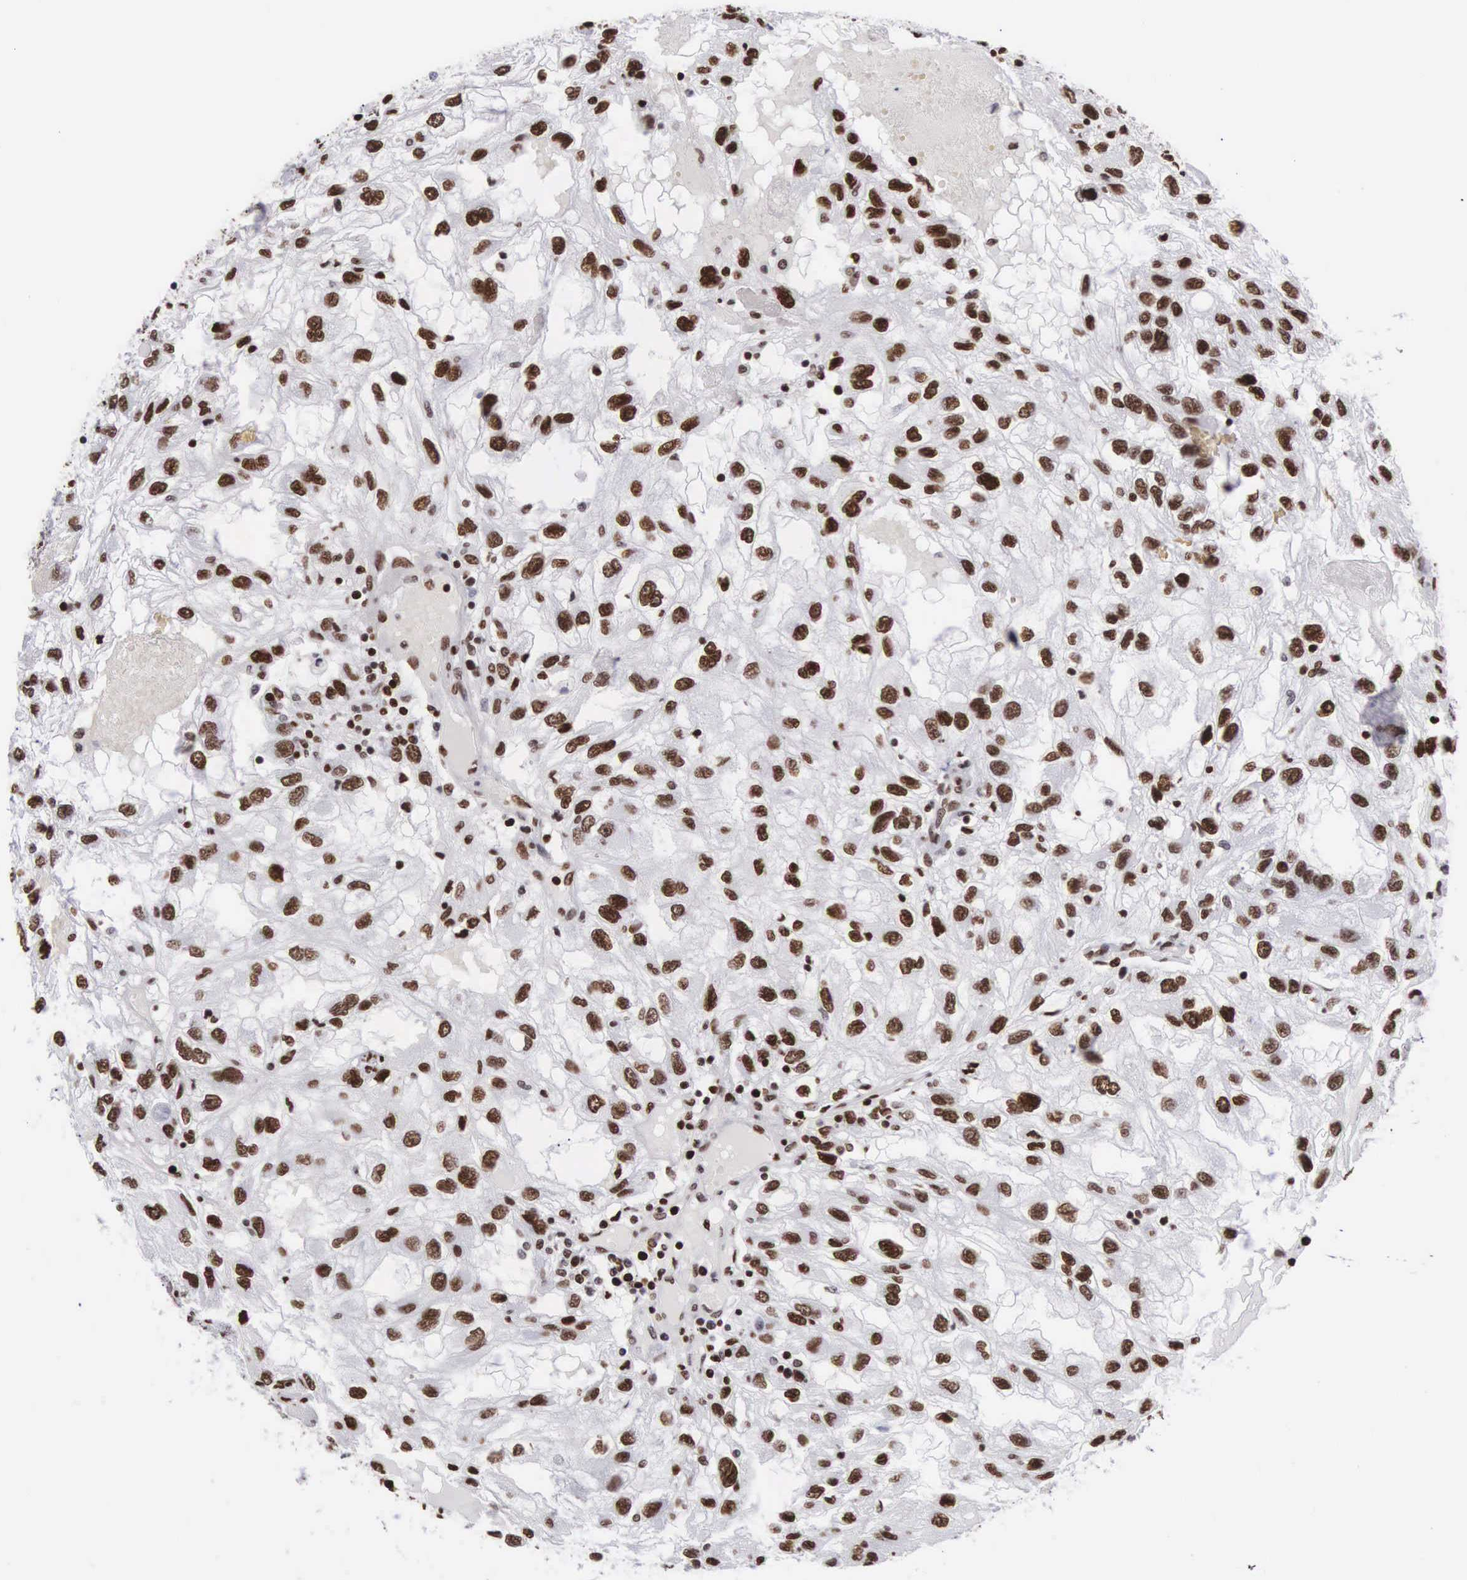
{"staining": {"intensity": "strong", "quantity": ">75%", "location": "nuclear"}, "tissue": "renal cancer", "cell_type": "Tumor cells", "image_type": "cancer", "snomed": [{"axis": "morphology", "description": "Normal tissue, NOS"}, {"axis": "morphology", "description": "Adenocarcinoma, NOS"}, {"axis": "topography", "description": "Kidney"}], "caption": "This is a histology image of immunohistochemistry (IHC) staining of renal adenocarcinoma, which shows strong positivity in the nuclear of tumor cells.", "gene": "MECP2", "patient": {"sex": "male", "age": 71}}